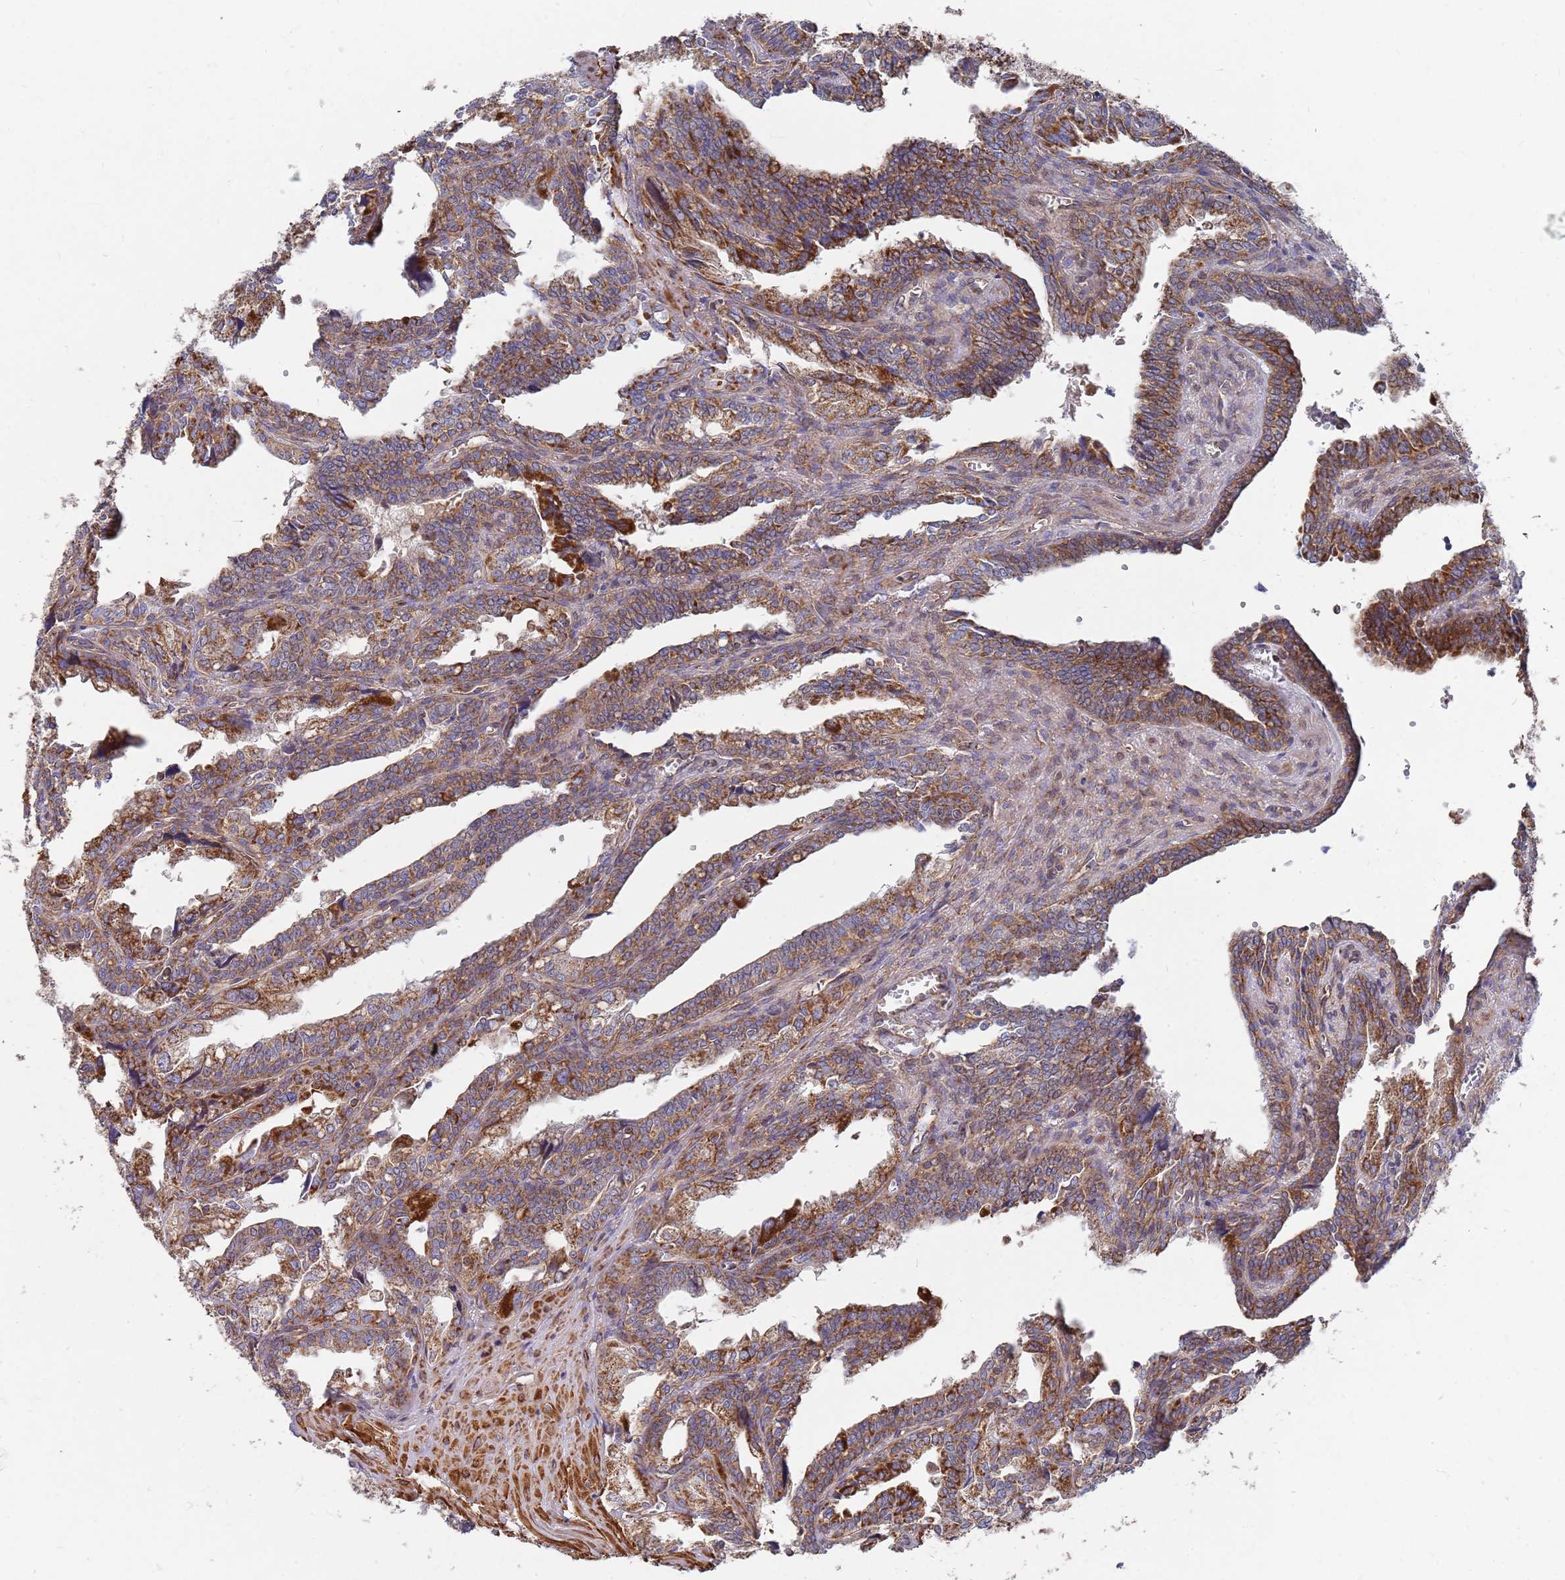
{"staining": {"intensity": "strong", "quantity": ">75%", "location": "cytoplasmic/membranous"}, "tissue": "seminal vesicle", "cell_type": "Glandular cells", "image_type": "normal", "snomed": [{"axis": "morphology", "description": "Normal tissue, NOS"}, {"axis": "topography", "description": "Seminal veicle"}], "caption": "This micrograph shows IHC staining of benign human seminal vesicle, with high strong cytoplasmic/membranous expression in approximately >75% of glandular cells.", "gene": "WDFY3", "patient": {"sex": "male", "age": 67}}